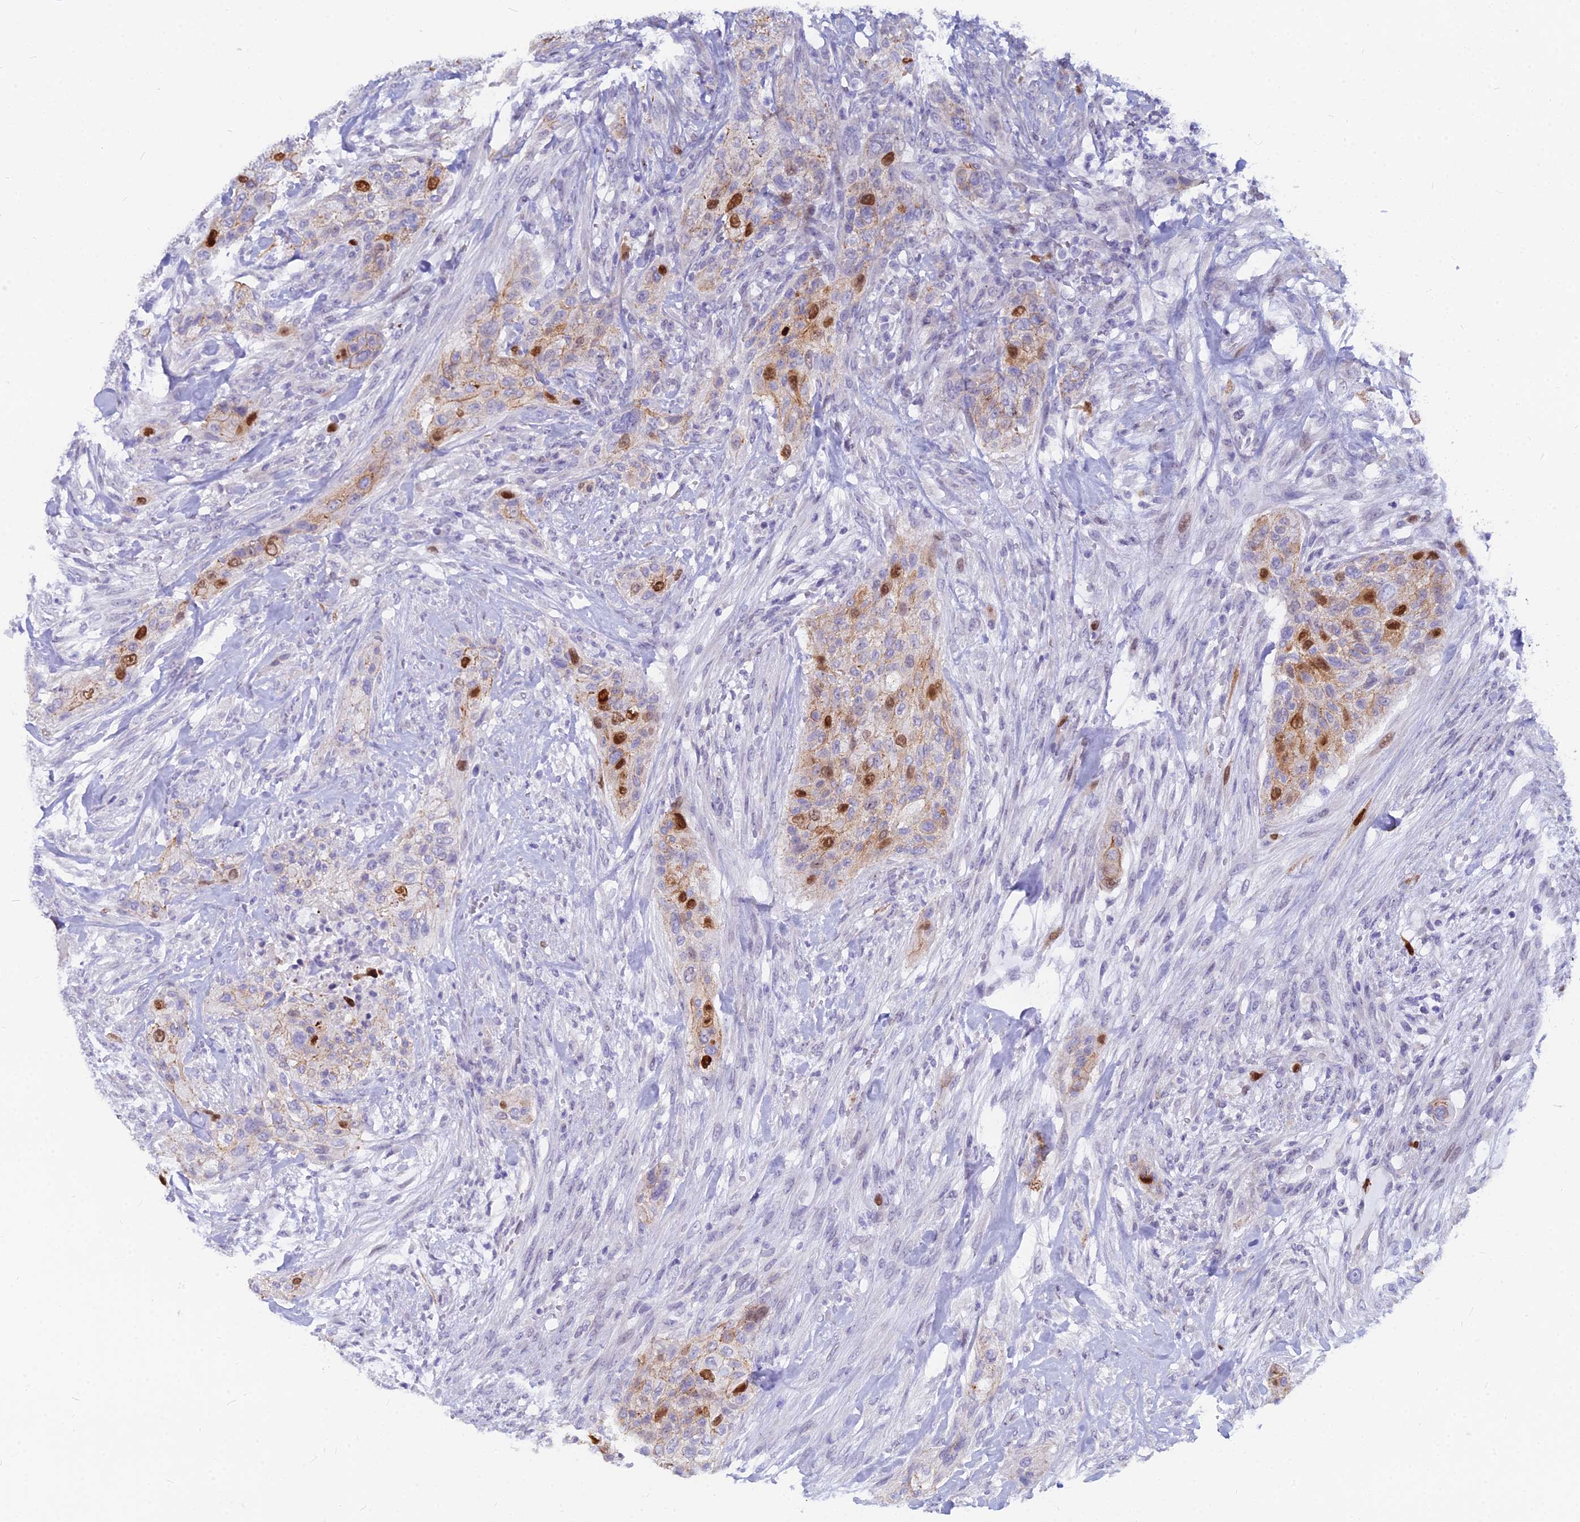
{"staining": {"intensity": "strong", "quantity": "<25%", "location": "nuclear"}, "tissue": "urothelial cancer", "cell_type": "Tumor cells", "image_type": "cancer", "snomed": [{"axis": "morphology", "description": "Urothelial carcinoma, High grade"}, {"axis": "topography", "description": "Urinary bladder"}], "caption": "A micrograph of high-grade urothelial carcinoma stained for a protein exhibits strong nuclear brown staining in tumor cells.", "gene": "NUSAP1", "patient": {"sex": "male", "age": 35}}